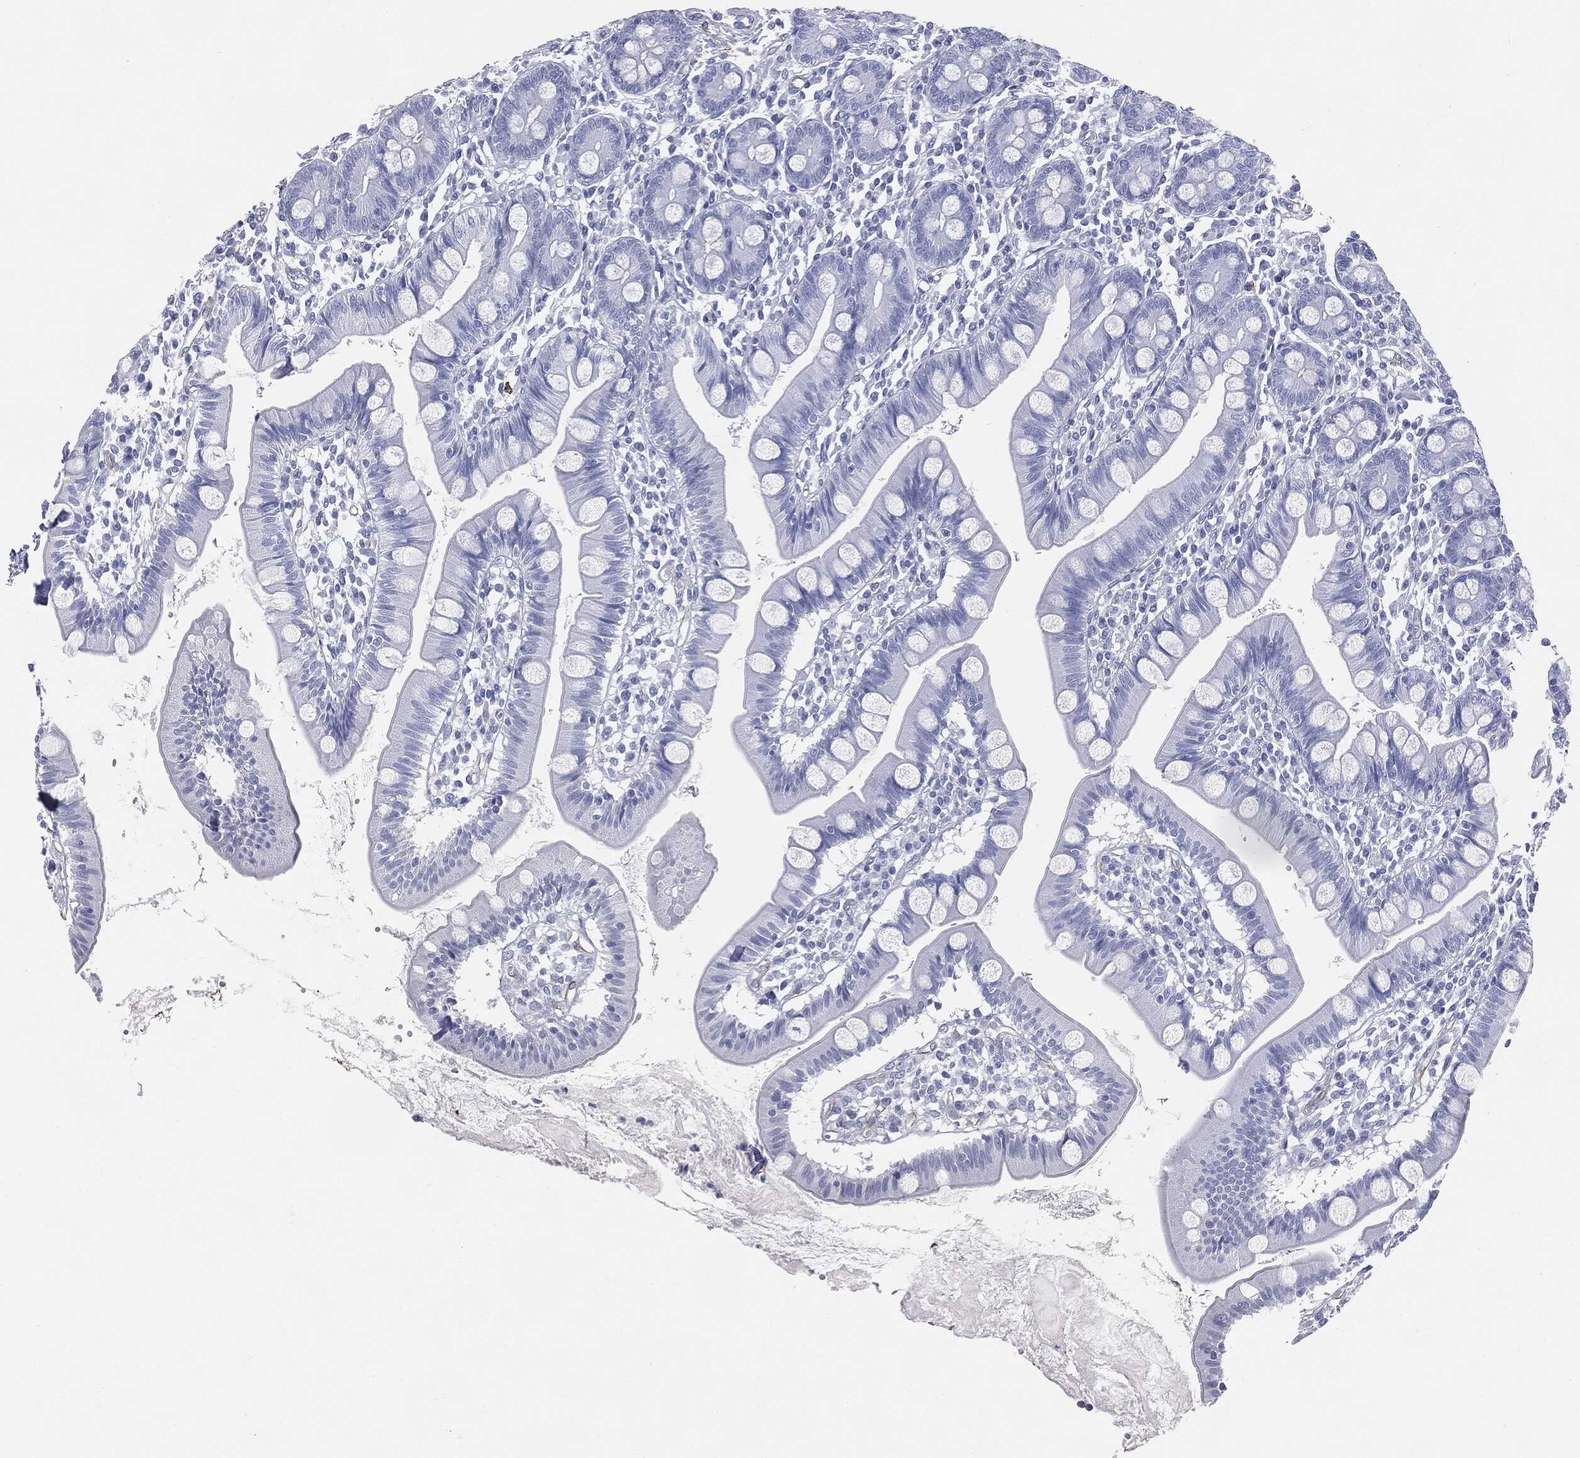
{"staining": {"intensity": "negative", "quantity": "none", "location": "none"}, "tissue": "small intestine", "cell_type": "Glandular cells", "image_type": "normal", "snomed": [{"axis": "morphology", "description": "Normal tissue, NOS"}, {"axis": "topography", "description": "Small intestine"}], "caption": "Glandular cells are negative for brown protein staining in unremarkable small intestine. The staining is performed using DAB brown chromogen with nuclei counter-stained in using hematoxylin.", "gene": "MUC5AC", "patient": {"sex": "male", "age": 88}}